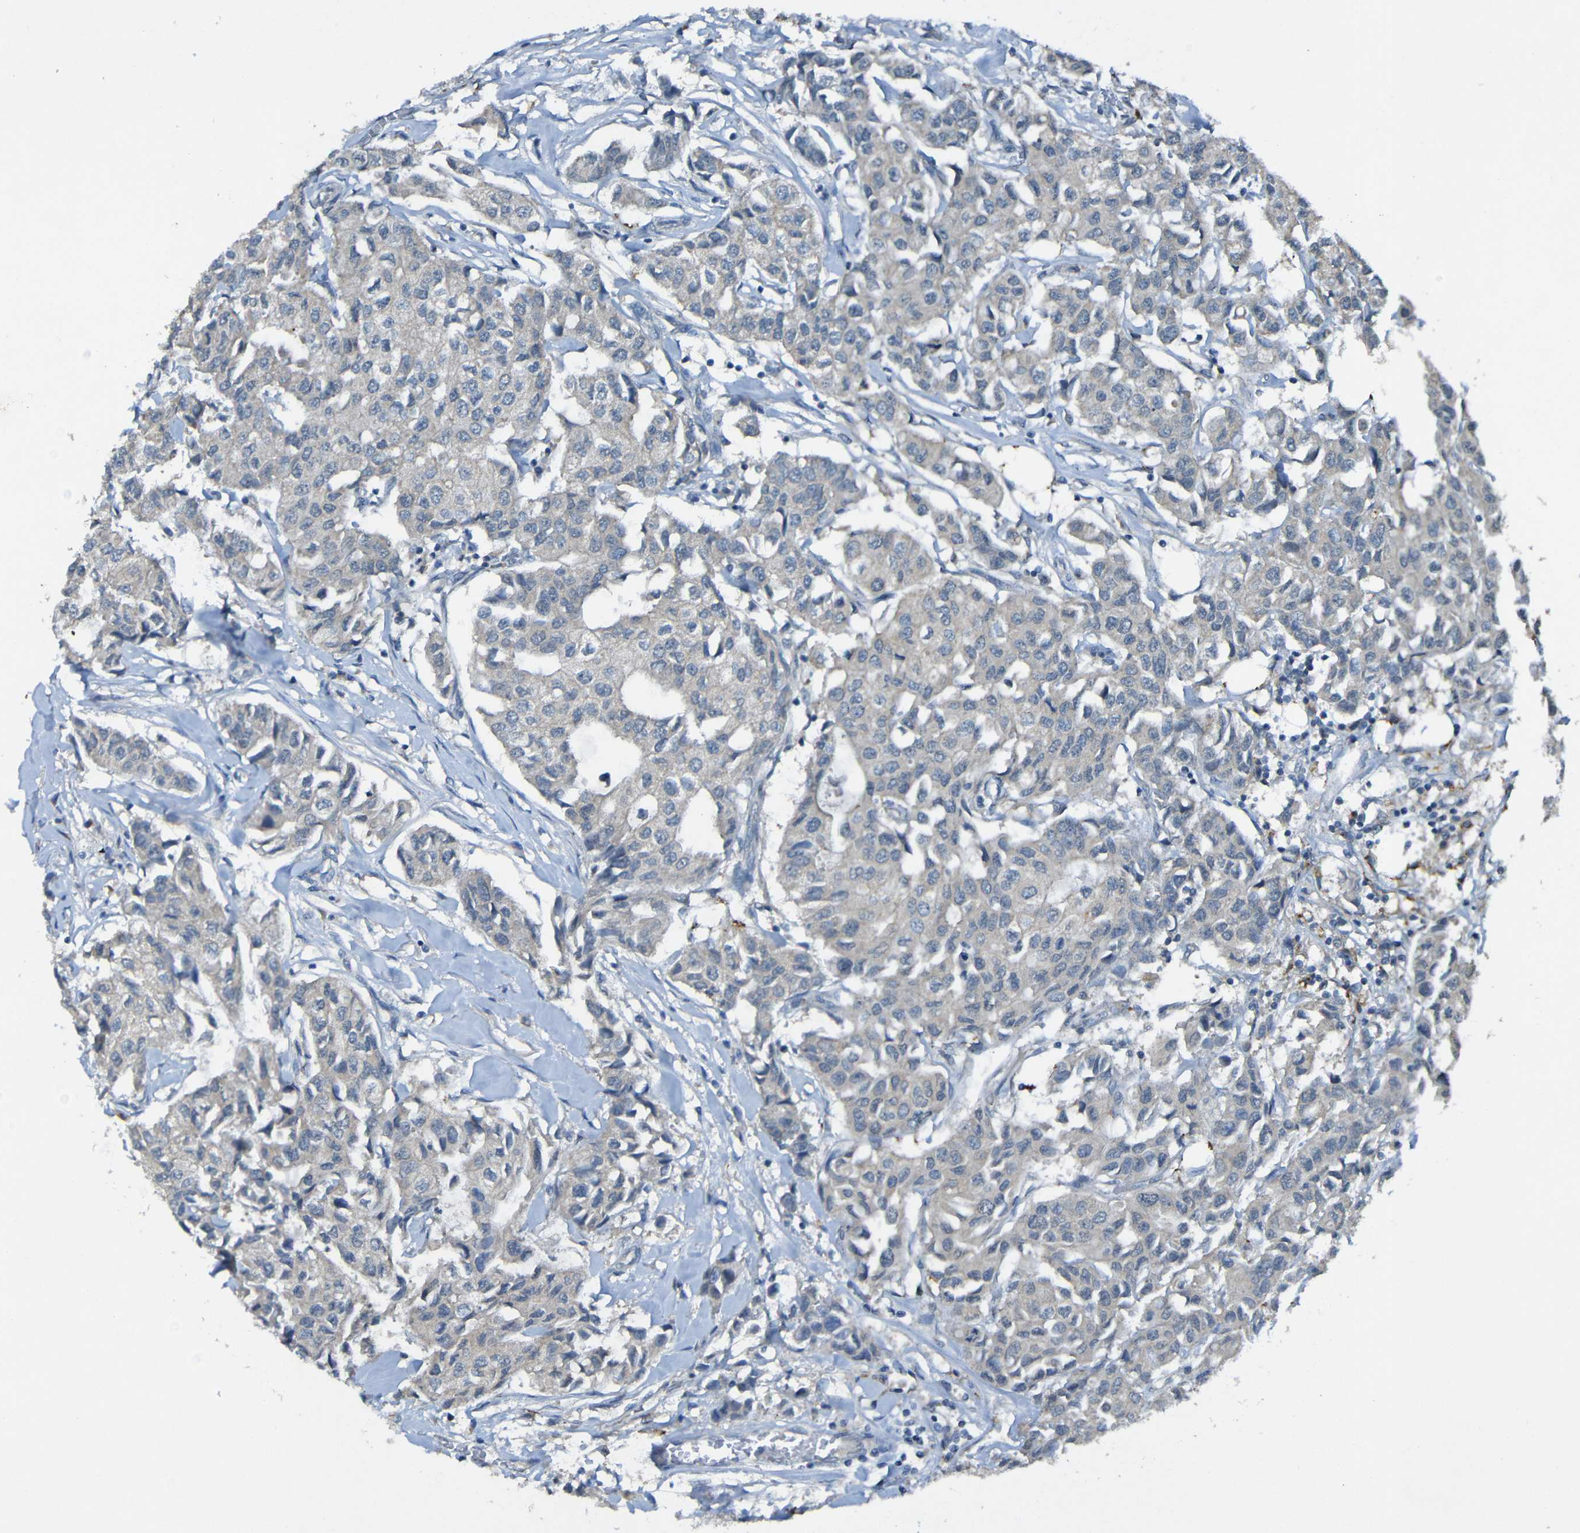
{"staining": {"intensity": "weak", "quantity": "<25%", "location": "cytoplasmic/membranous"}, "tissue": "breast cancer", "cell_type": "Tumor cells", "image_type": "cancer", "snomed": [{"axis": "morphology", "description": "Duct carcinoma"}, {"axis": "topography", "description": "Breast"}], "caption": "An IHC photomicrograph of breast cancer is shown. There is no staining in tumor cells of breast cancer. (DAB immunohistochemistry (IHC), high magnification).", "gene": "LRRC70", "patient": {"sex": "female", "age": 80}}